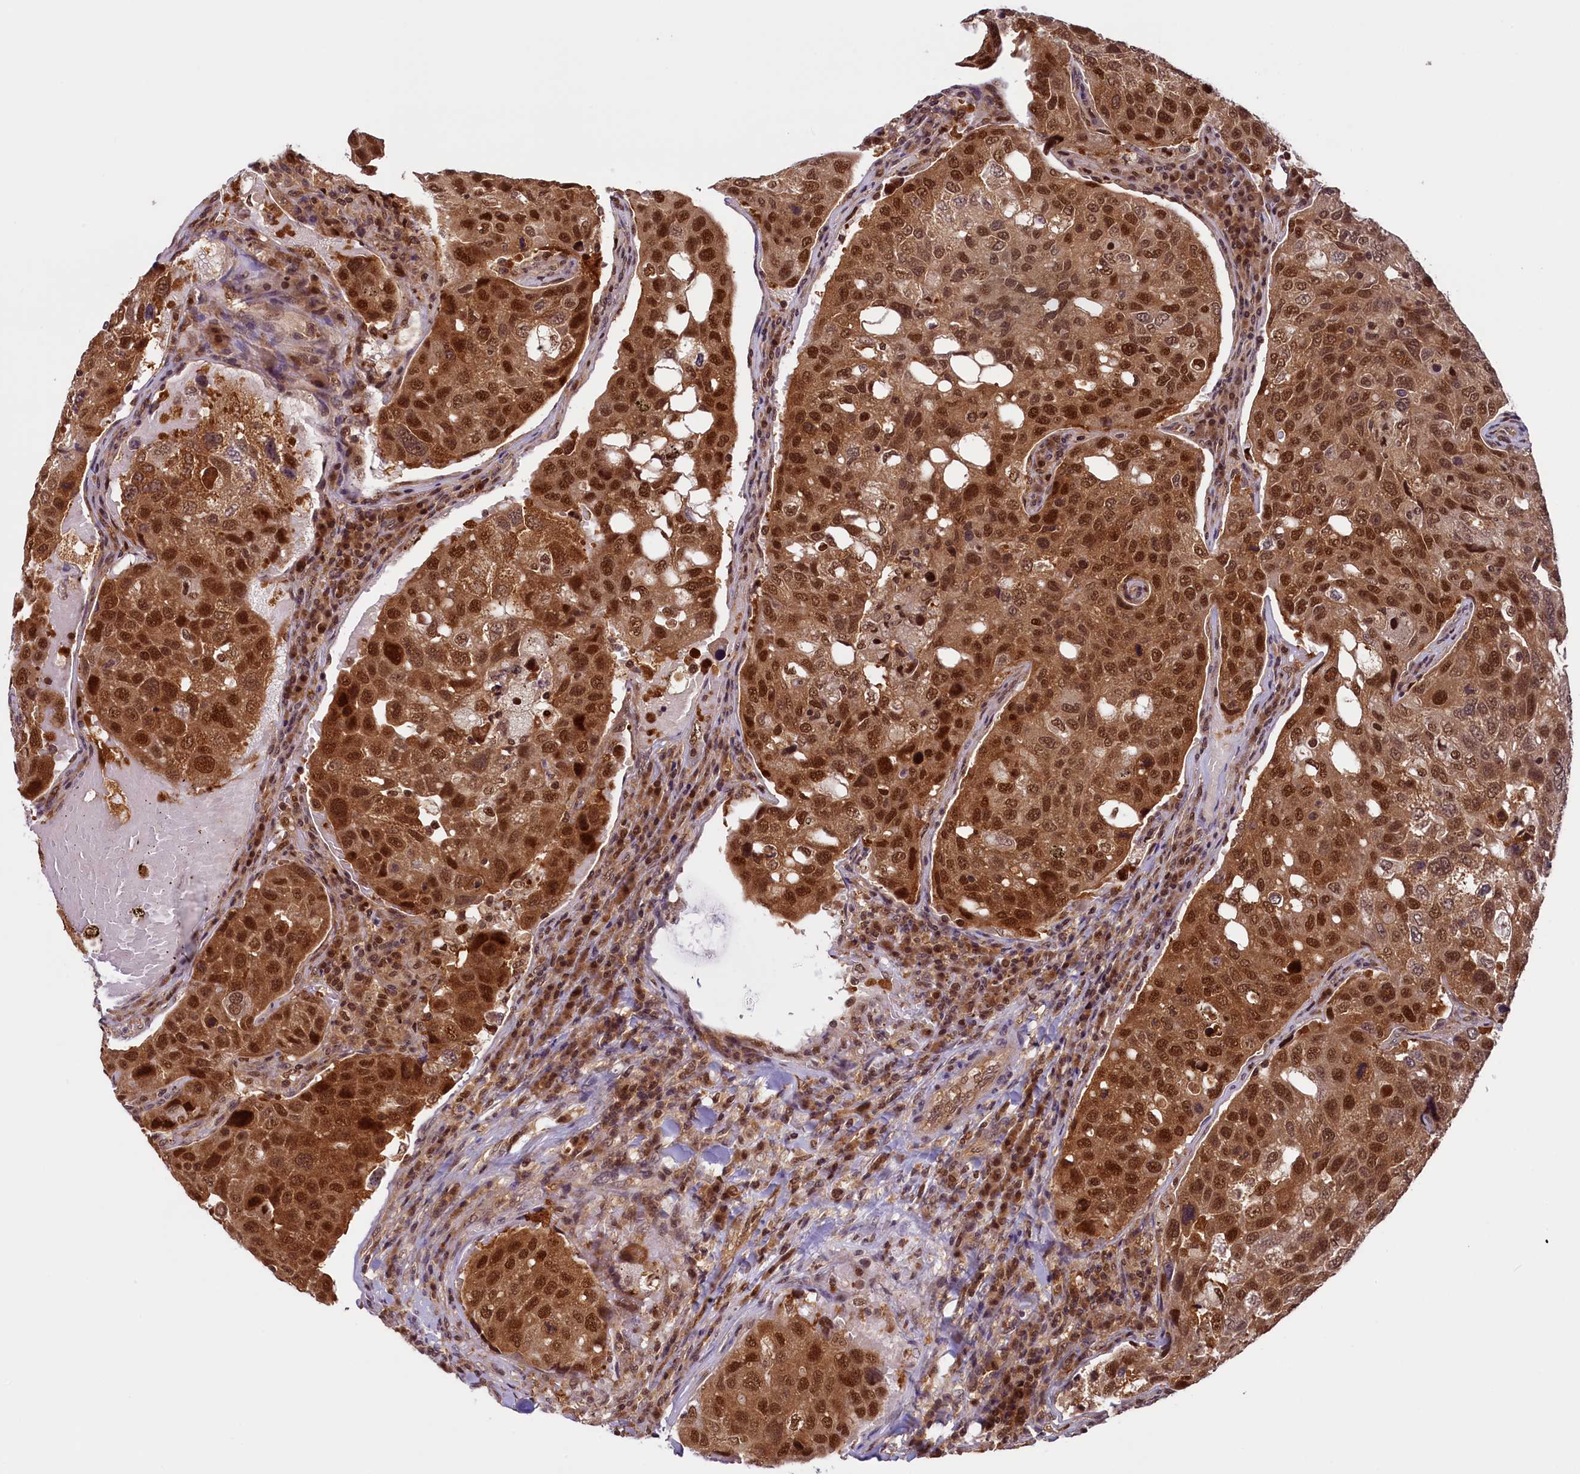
{"staining": {"intensity": "strong", "quantity": ">75%", "location": "cytoplasmic/membranous,nuclear"}, "tissue": "urothelial cancer", "cell_type": "Tumor cells", "image_type": "cancer", "snomed": [{"axis": "morphology", "description": "Urothelial carcinoma, High grade"}, {"axis": "topography", "description": "Lymph node"}, {"axis": "topography", "description": "Urinary bladder"}], "caption": "High-grade urothelial carcinoma stained for a protein shows strong cytoplasmic/membranous and nuclear positivity in tumor cells. The protein is shown in brown color, while the nuclei are stained blue.", "gene": "SLC7A6OS", "patient": {"sex": "male", "age": 51}}